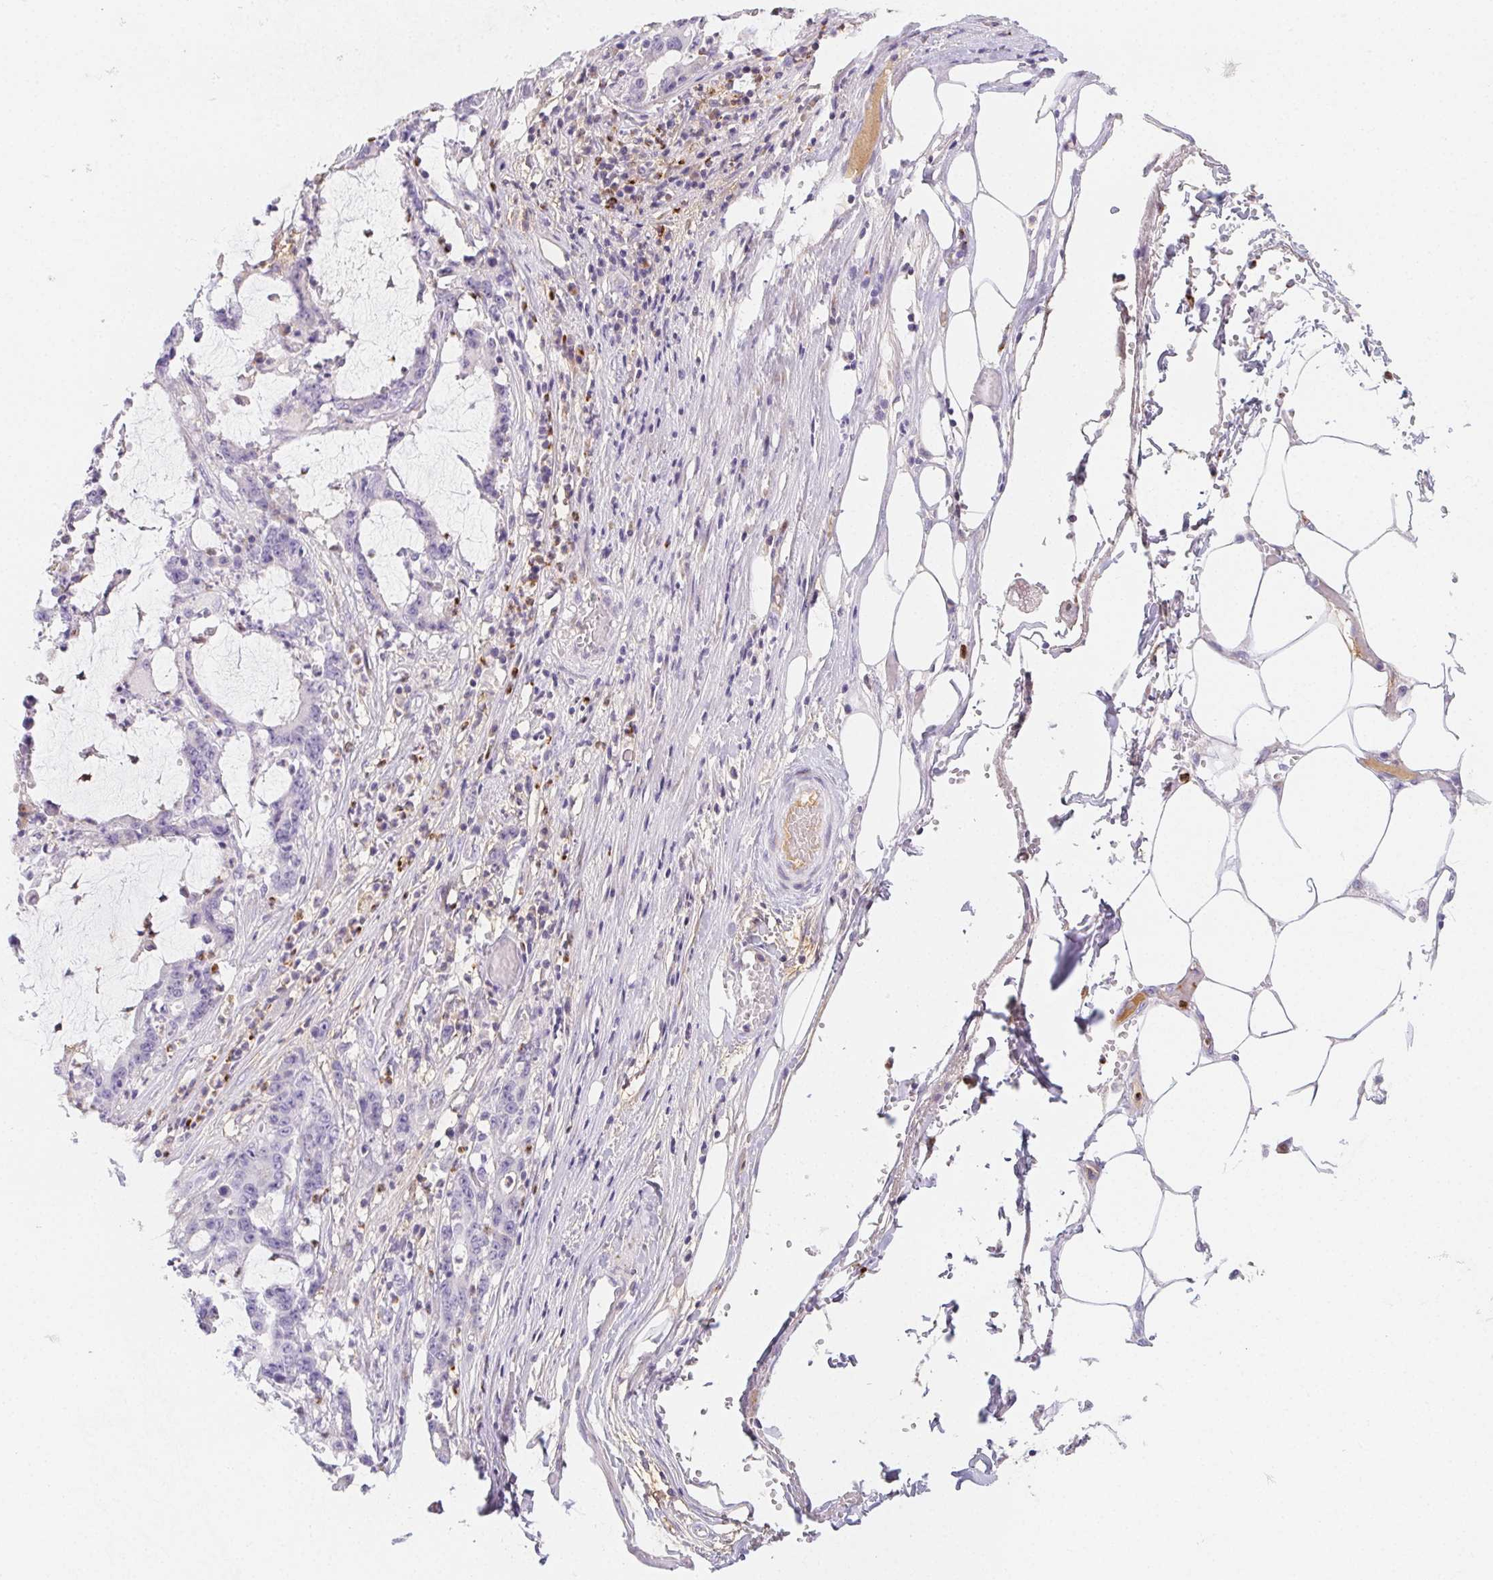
{"staining": {"intensity": "negative", "quantity": "none", "location": "none"}, "tissue": "stomach cancer", "cell_type": "Tumor cells", "image_type": "cancer", "snomed": [{"axis": "morphology", "description": "Adenocarcinoma, NOS"}, {"axis": "topography", "description": "Stomach, upper"}], "caption": "Tumor cells are negative for brown protein staining in stomach cancer (adenocarcinoma). (DAB IHC, high magnification).", "gene": "ITIH2", "patient": {"sex": "male", "age": 68}}